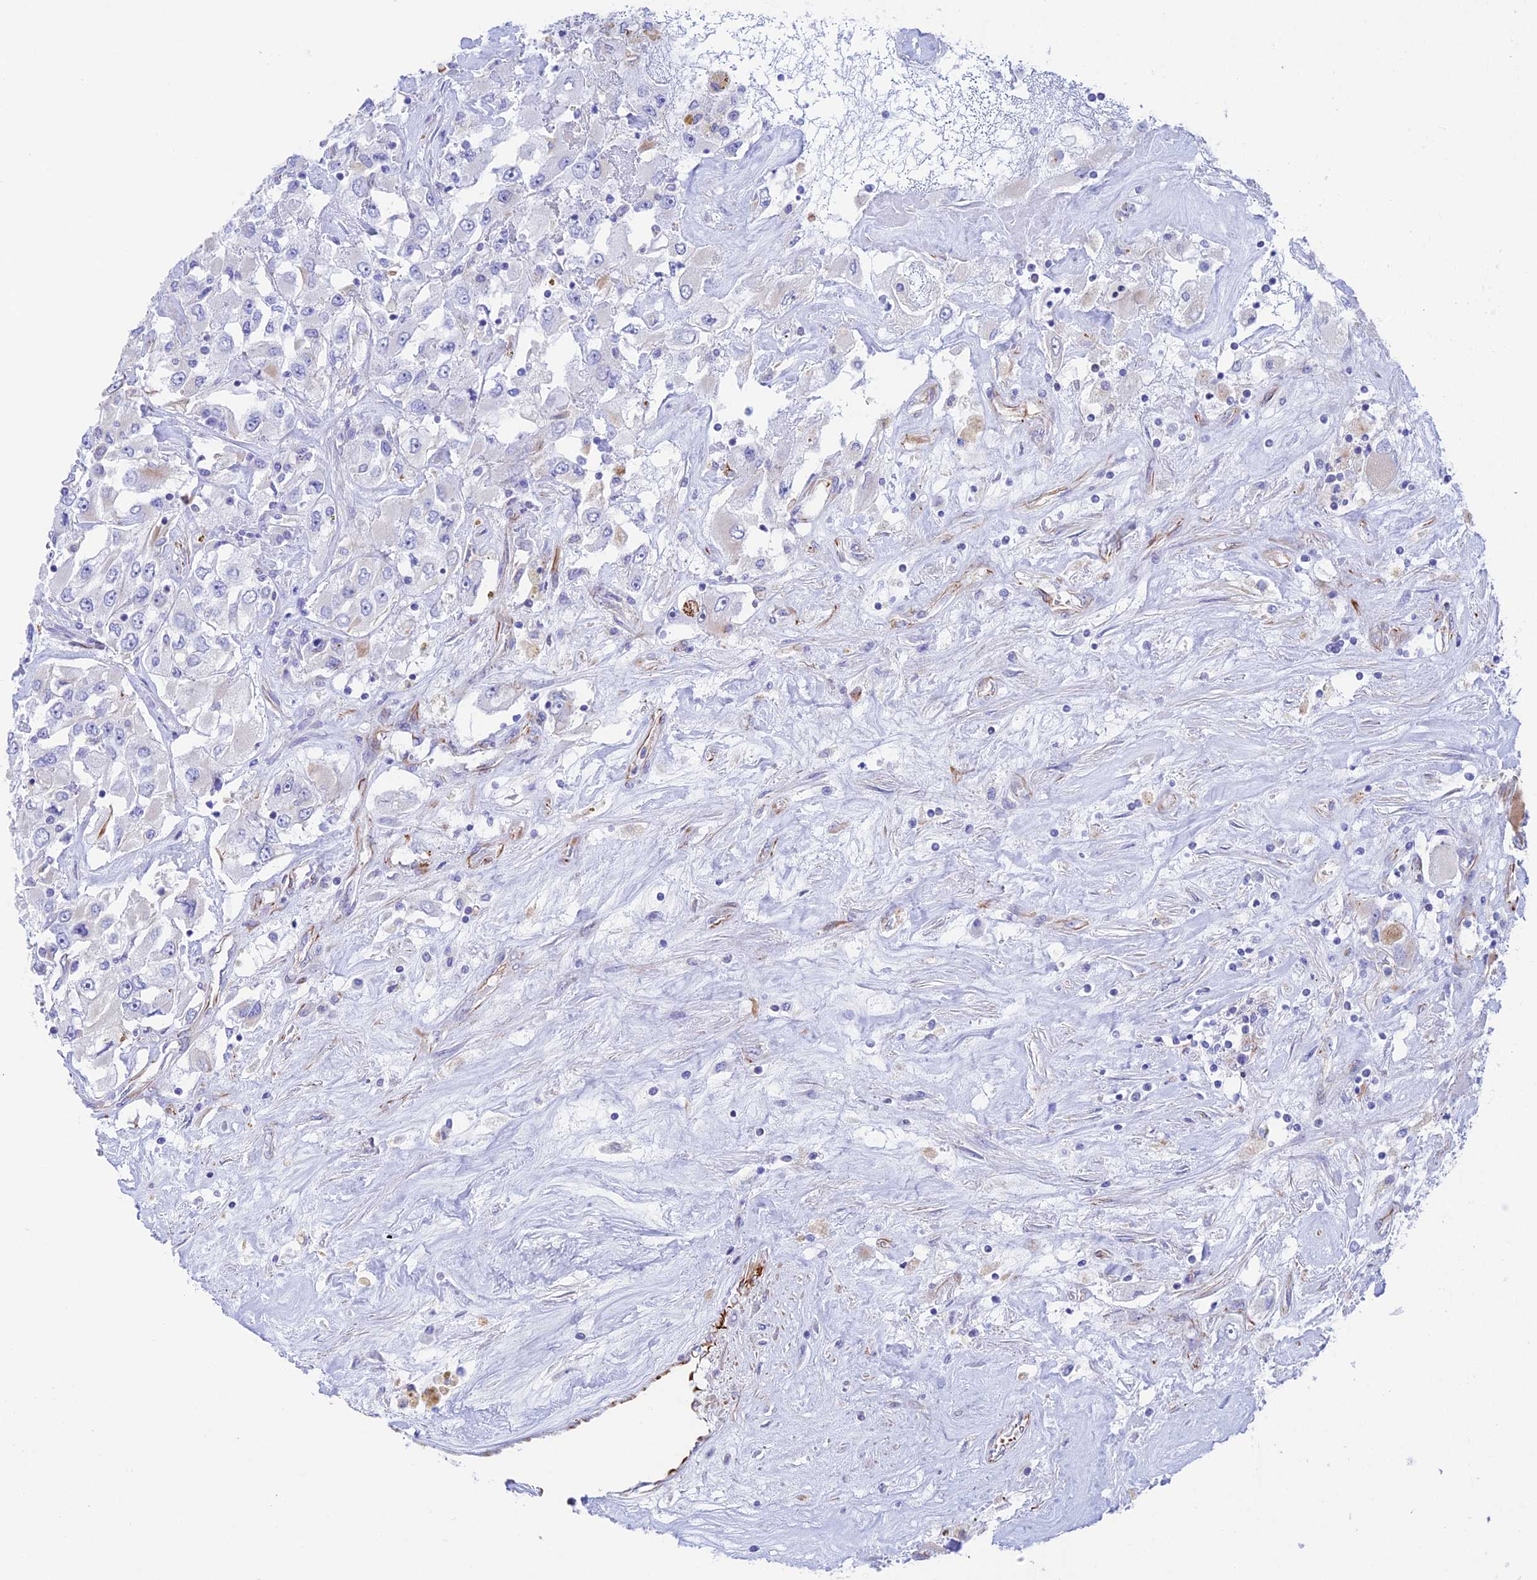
{"staining": {"intensity": "negative", "quantity": "none", "location": "none"}, "tissue": "renal cancer", "cell_type": "Tumor cells", "image_type": "cancer", "snomed": [{"axis": "morphology", "description": "Adenocarcinoma, NOS"}, {"axis": "topography", "description": "Kidney"}], "caption": "Immunohistochemistry of human renal cancer displays no positivity in tumor cells.", "gene": "ZNF652", "patient": {"sex": "female", "age": 52}}